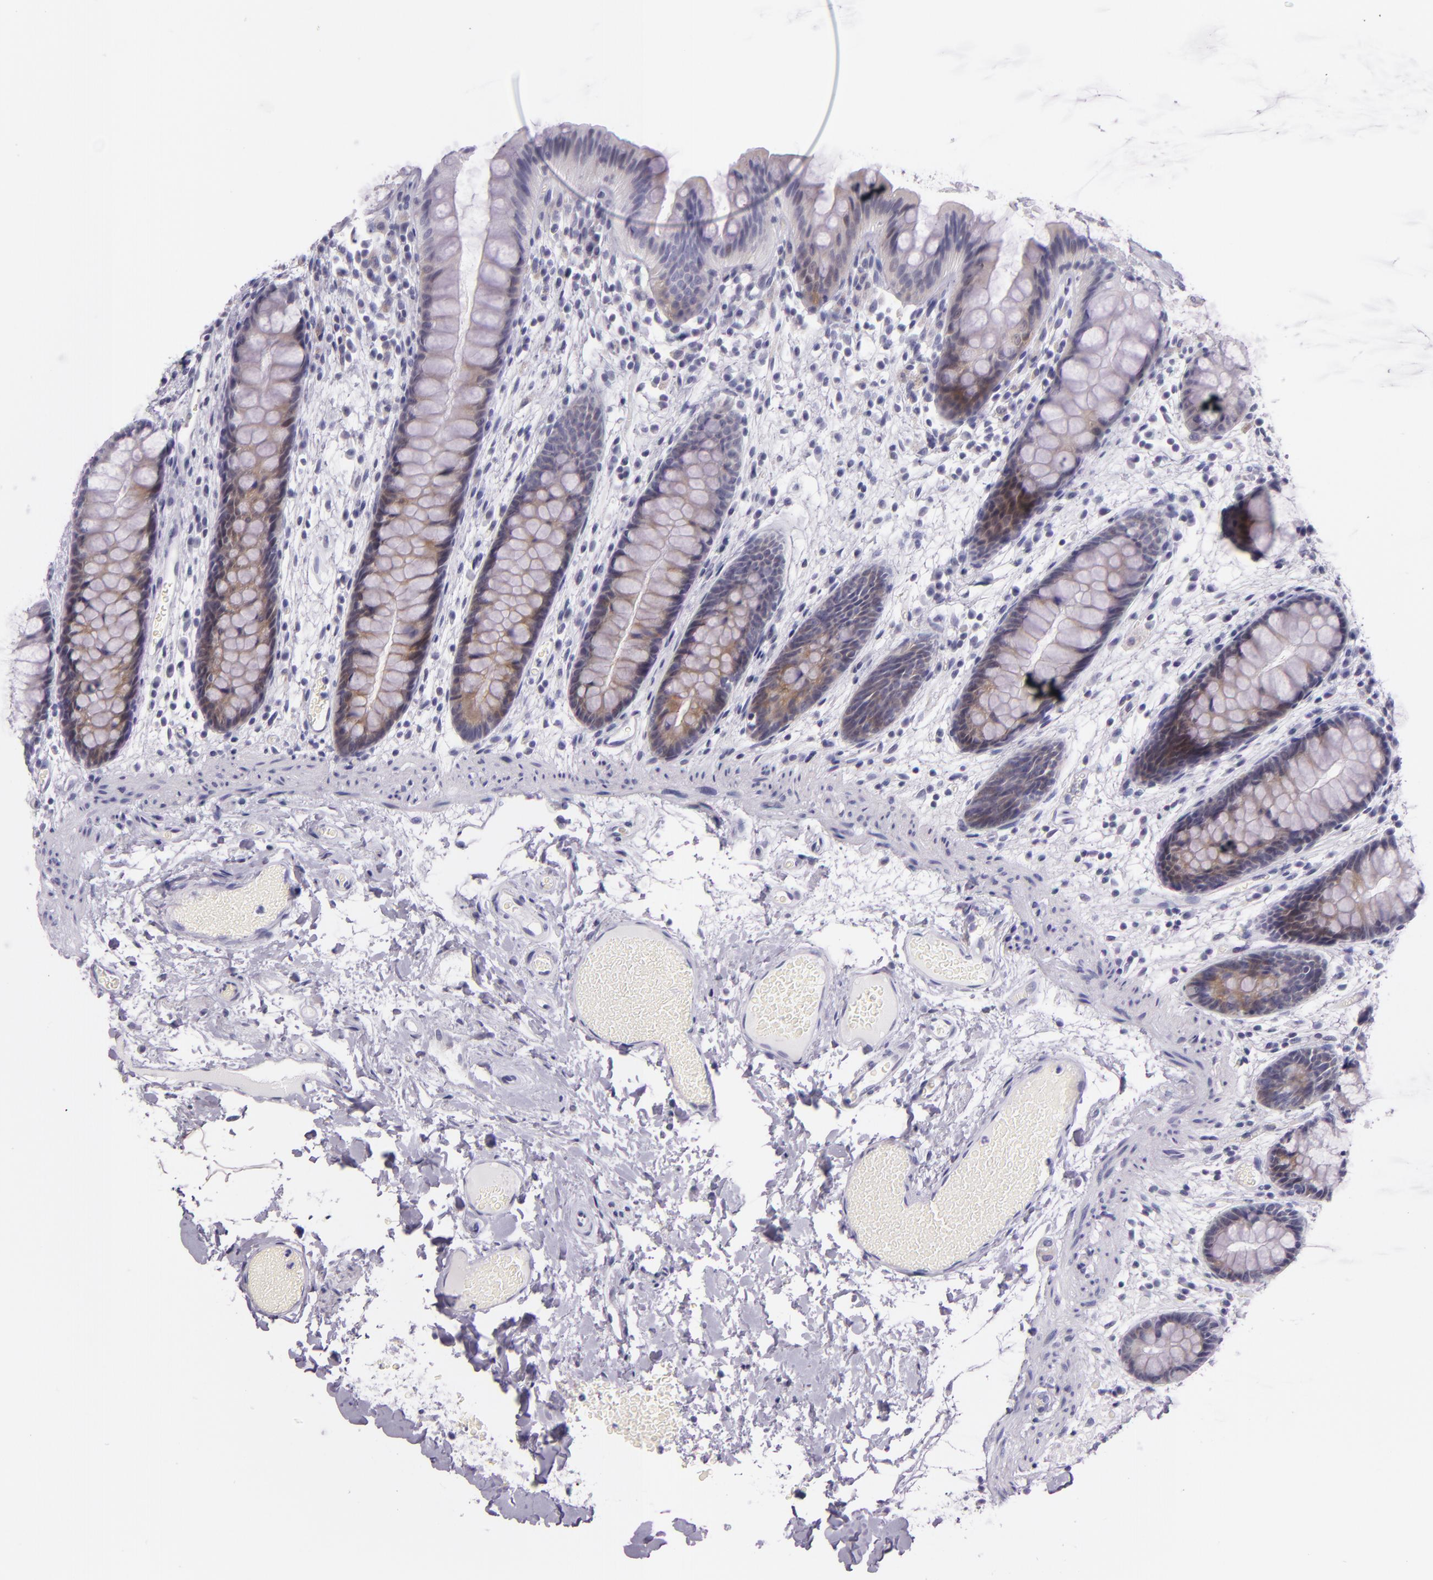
{"staining": {"intensity": "negative", "quantity": "none", "location": "none"}, "tissue": "colon", "cell_type": "Endothelial cells", "image_type": "normal", "snomed": [{"axis": "morphology", "description": "Normal tissue, NOS"}, {"axis": "topography", "description": "Smooth muscle"}, {"axis": "topography", "description": "Colon"}], "caption": "Photomicrograph shows no significant protein positivity in endothelial cells of unremarkable colon. (DAB immunohistochemistry with hematoxylin counter stain).", "gene": "HSP90AA1", "patient": {"sex": "male", "age": 67}}